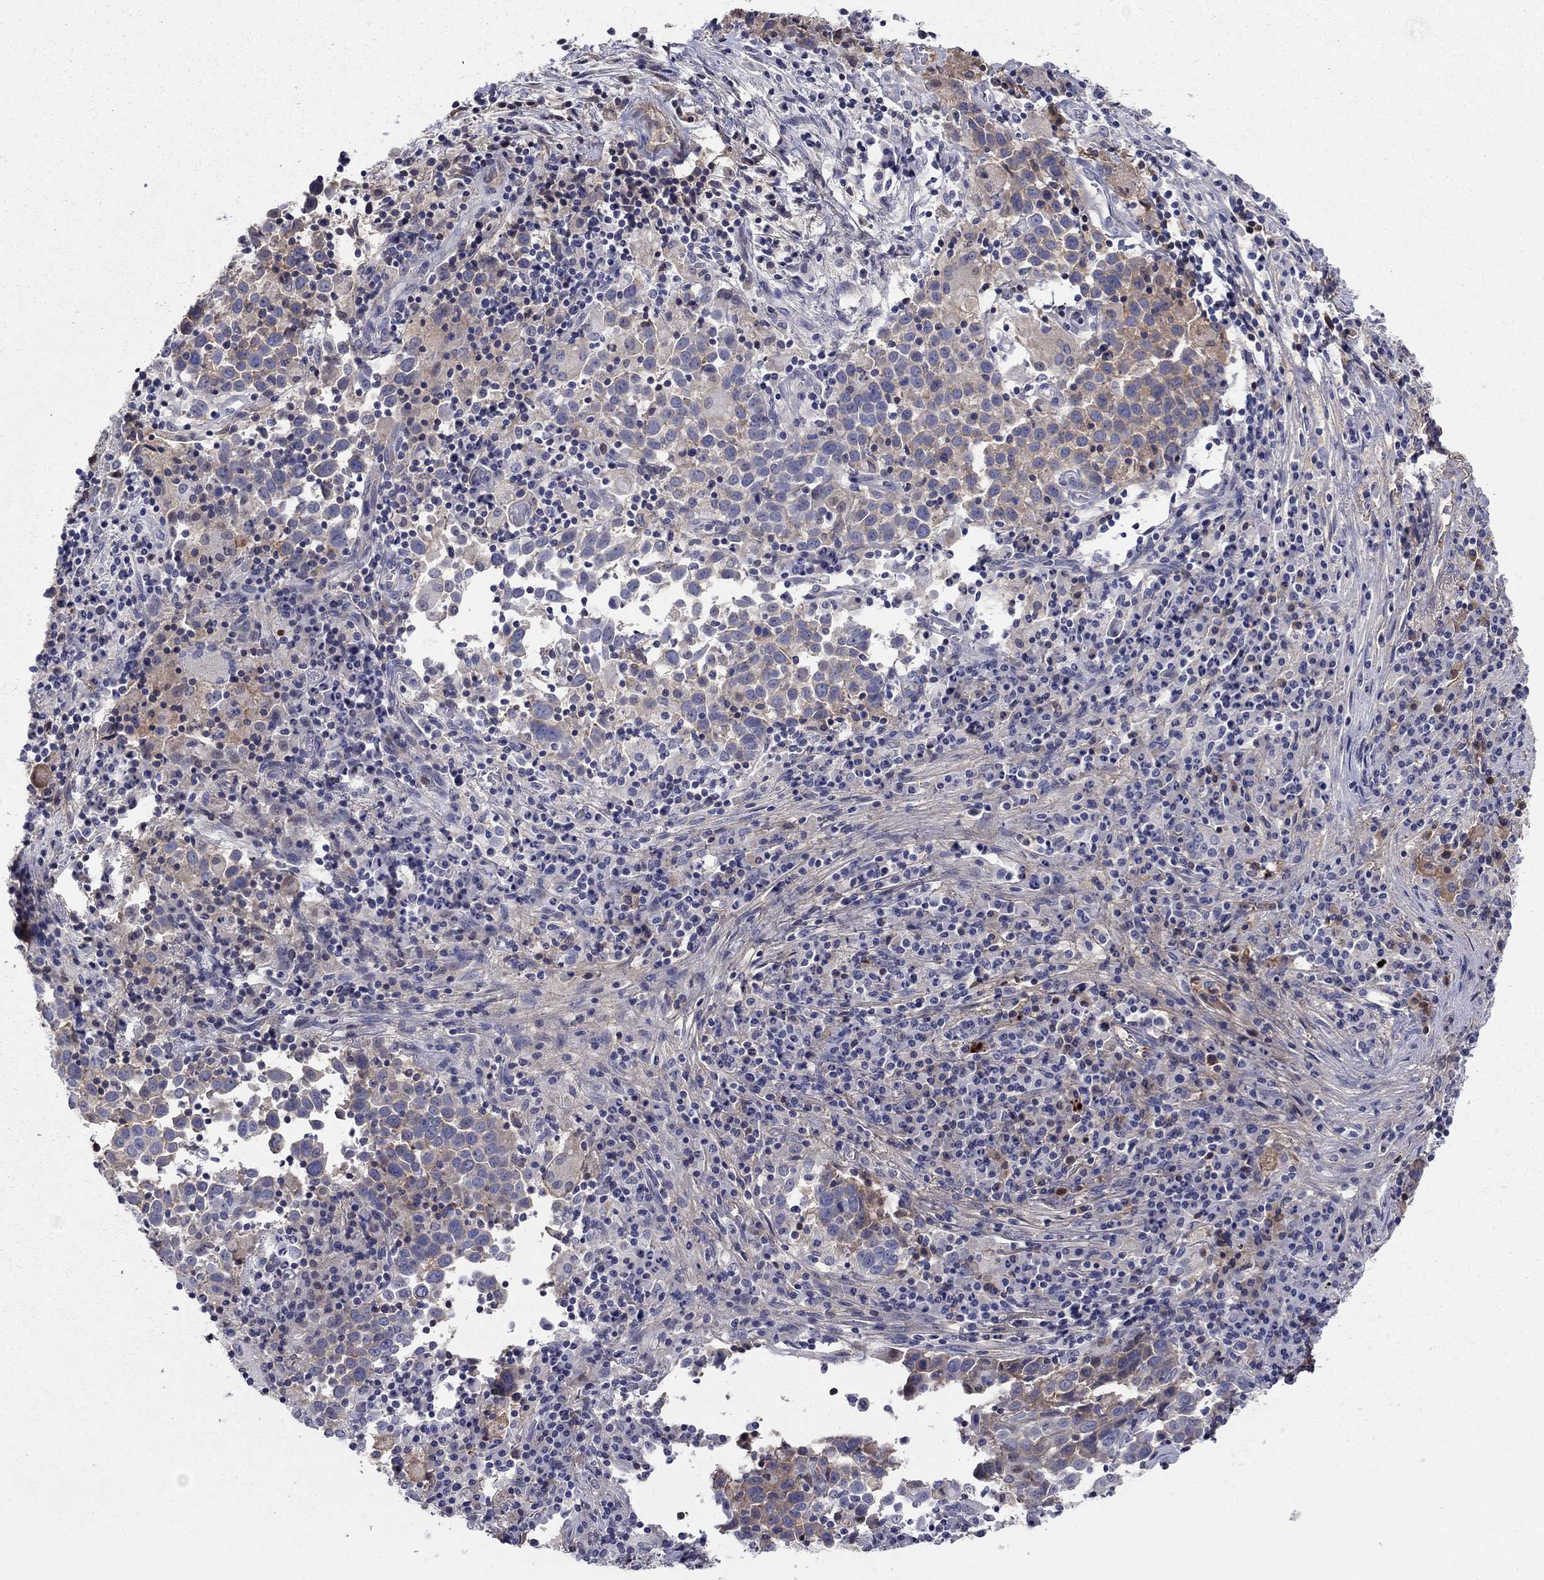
{"staining": {"intensity": "negative", "quantity": "none", "location": "none"}, "tissue": "lung cancer", "cell_type": "Tumor cells", "image_type": "cancer", "snomed": [{"axis": "morphology", "description": "Squamous cell carcinoma, NOS"}, {"axis": "topography", "description": "Lung"}], "caption": "High magnification brightfield microscopy of lung squamous cell carcinoma stained with DAB (3,3'-diaminobenzidine) (brown) and counterstained with hematoxylin (blue): tumor cells show no significant staining.", "gene": "HPX", "patient": {"sex": "male", "age": 57}}